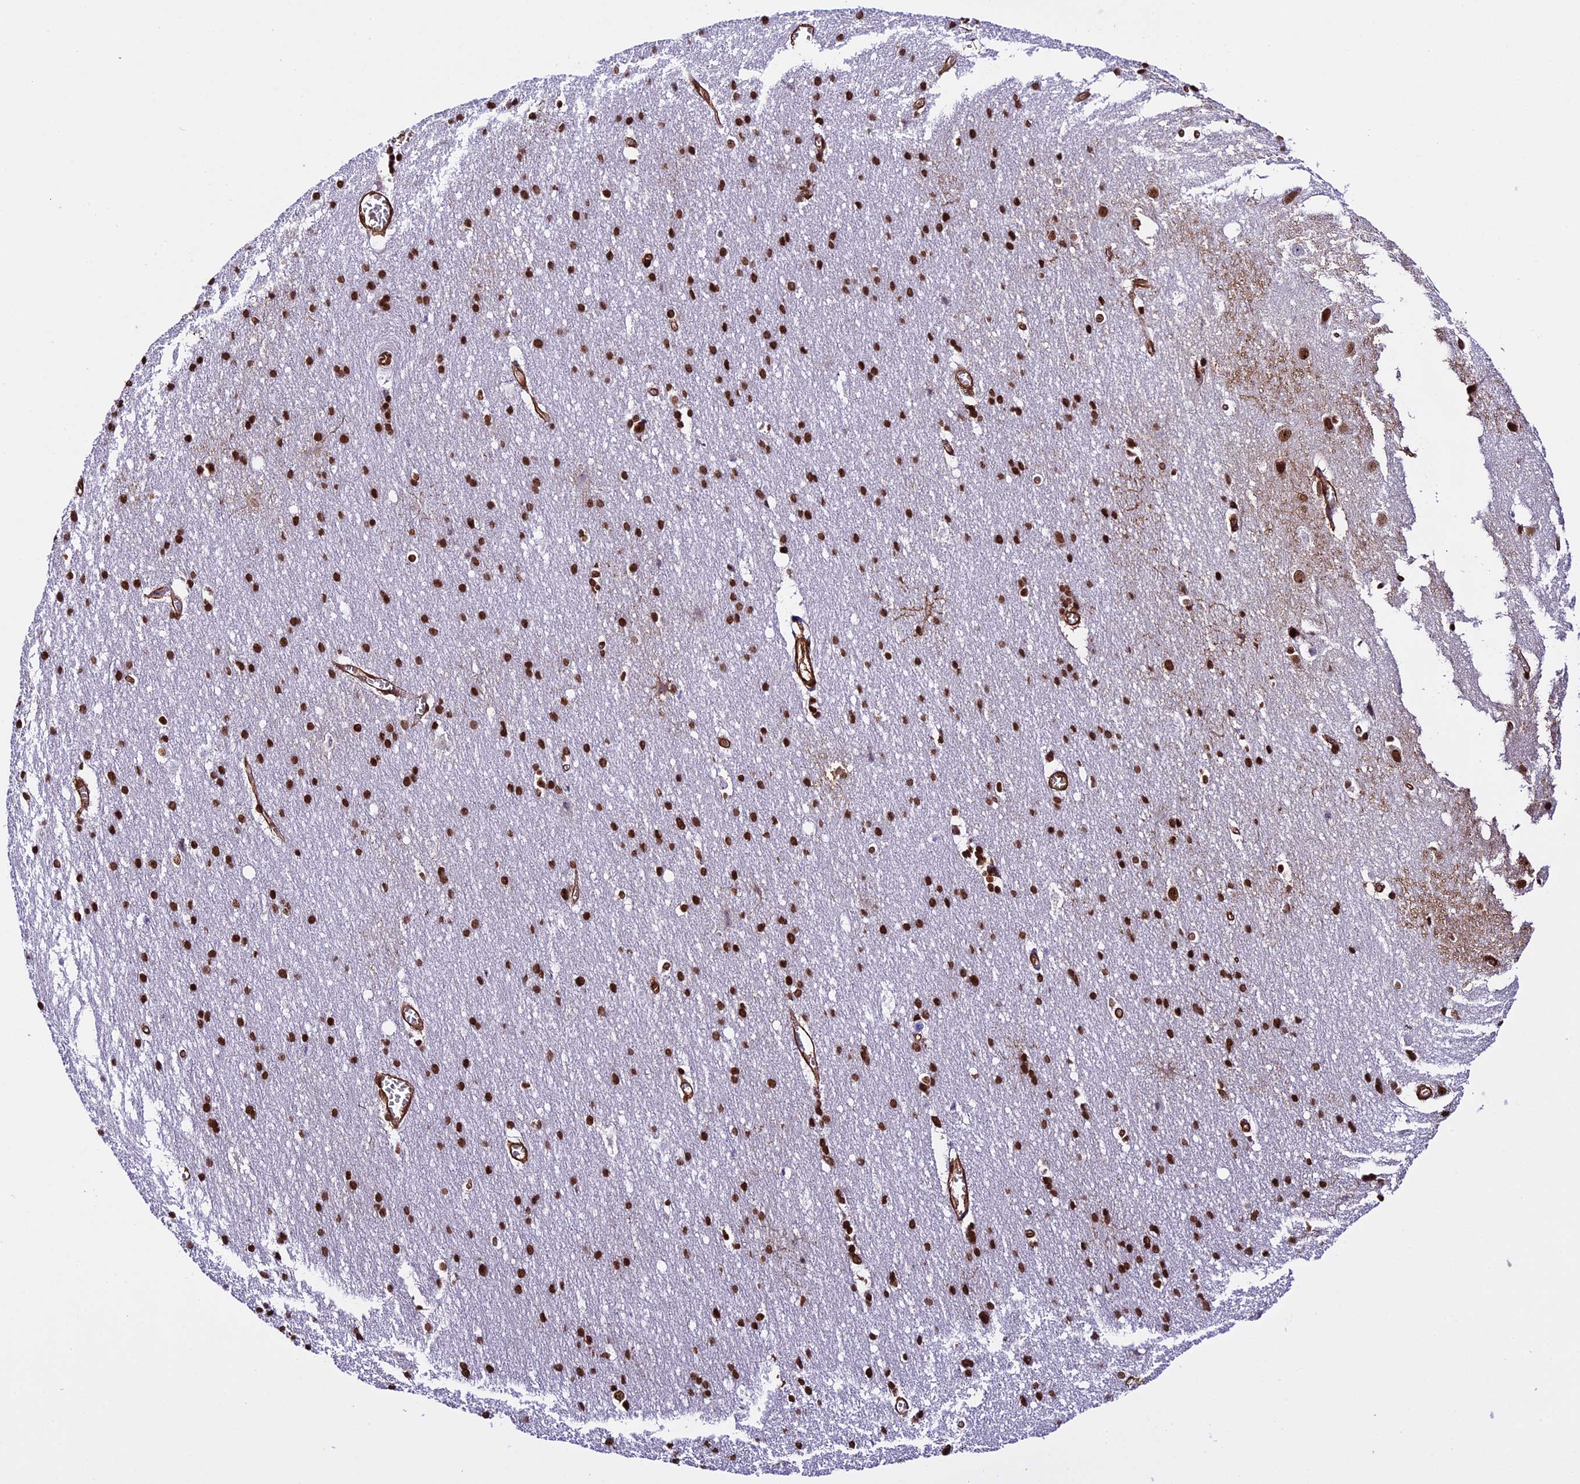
{"staining": {"intensity": "strong", "quantity": ">75%", "location": "cytoplasmic/membranous,nuclear"}, "tissue": "cerebral cortex", "cell_type": "Endothelial cells", "image_type": "normal", "snomed": [{"axis": "morphology", "description": "Normal tissue, NOS"}, {"axis": "topography", "description": "Cerebral cortex"}], "caption": "This photomicrograph shows immunohistochemistry (IHC) staining of benign human cerebral cortex, with high strong cytoplasmic/membranous,nuclear expression in approximately >75% of endothelial cells.", "gene": "MPHOSPH8", "patient": {"sex": "male", "age": 54}}